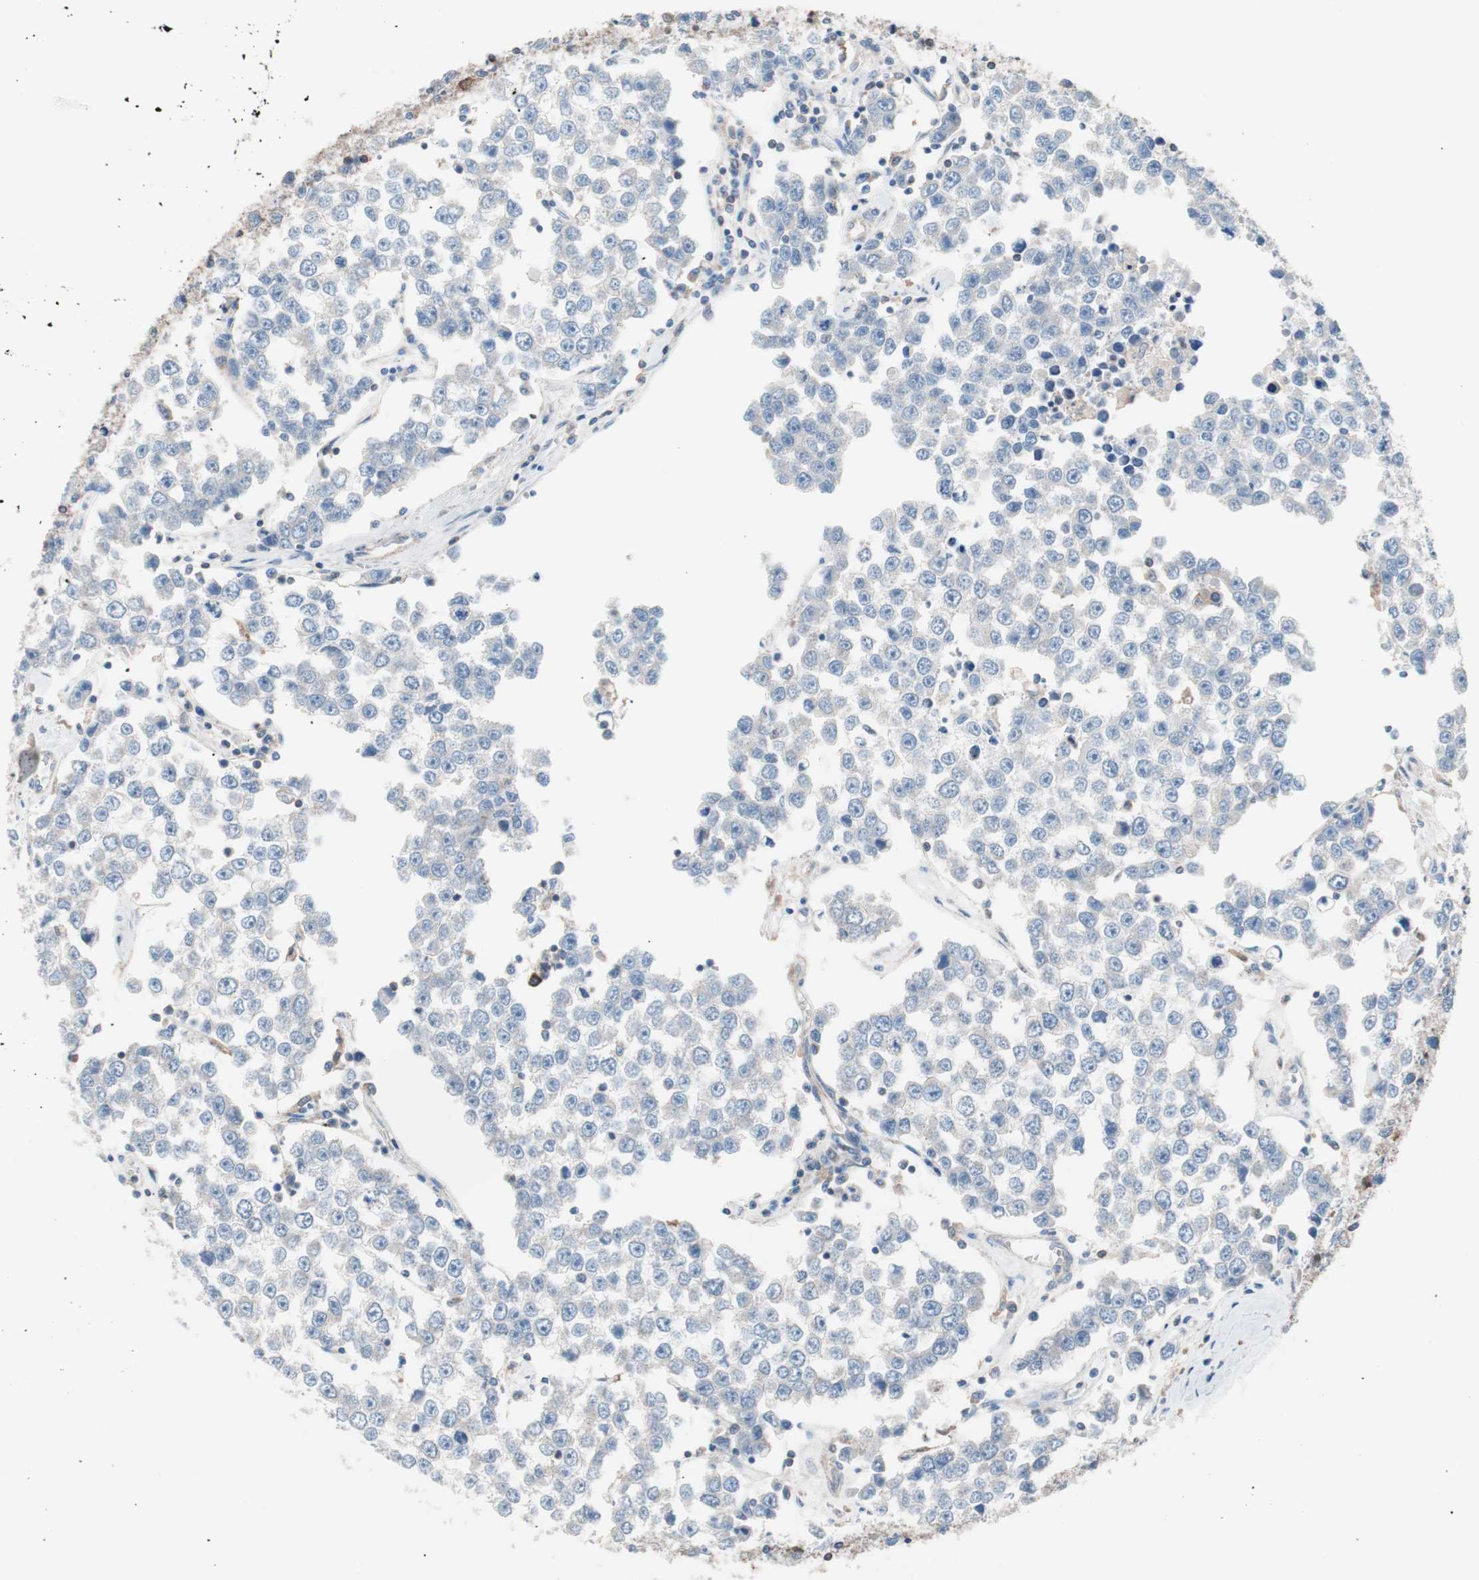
{"staining": {"intensity": "weak", "quantity": "25%-75%", "location": "cytoplasmic/membranous"}, "tissue": "testis cancer", "cell_type": "Tumor cells", "image_type": "cancer", "snomed": [{"axis": "morphology", "description": "Seminoma, NOS"}, {"axis": "morphology", "description": "Carcinoma, Embryonal, NOS"}, {"axis": "topography", "description": "Testis"}], "caption": "Protein staining by immunohistochemistry exhibits weak cytoplasmic/membranous staining in about 25%-75% of tumor cells in testis seminoma.", "gene": "PIK3R1", "patient": {"sex": "male", "age": 52}}